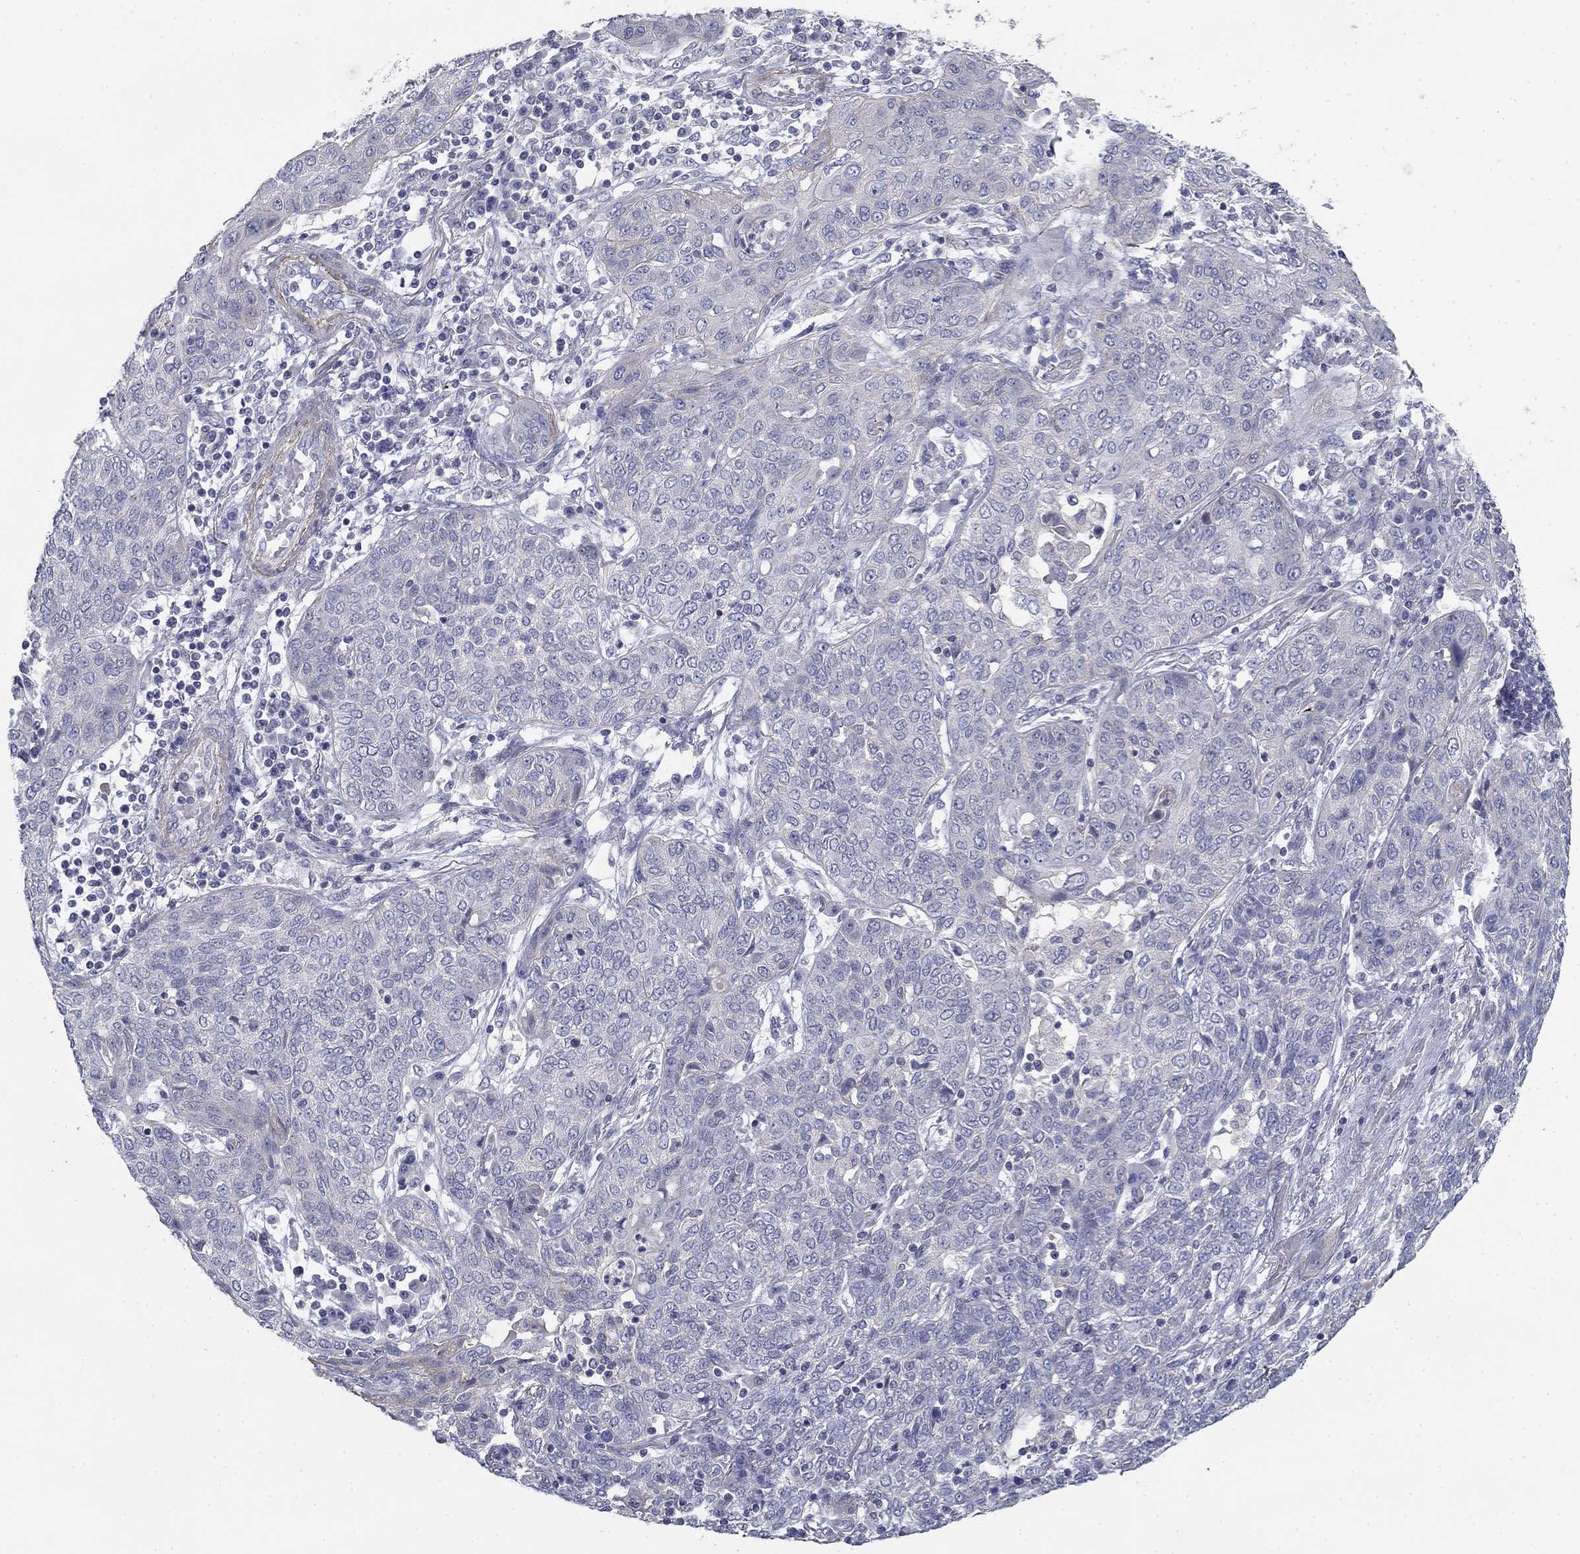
{"staining": {"intensity": "negative", "quantity": "none", "location": "none"}, "tissue": "lung cancer", "cell_type": "Tumor cells", "image_type": "cancer", "snomed": [{"axis": "morphology", "description": "Squamous cell carcinoma, NOS"}, {"axis": "topography", "description": "Lung"}], "caption": "IHC micrograph of neoplastic tissue: human lung cancer stained with DAB shows no significant protein expression in tumor cells. The staining is performed using DAB brown chromogen with nuclei counter-stained in using hematoxylin.", "gene": "GRK7", "patient": {"sex": "female", "age": 70}}